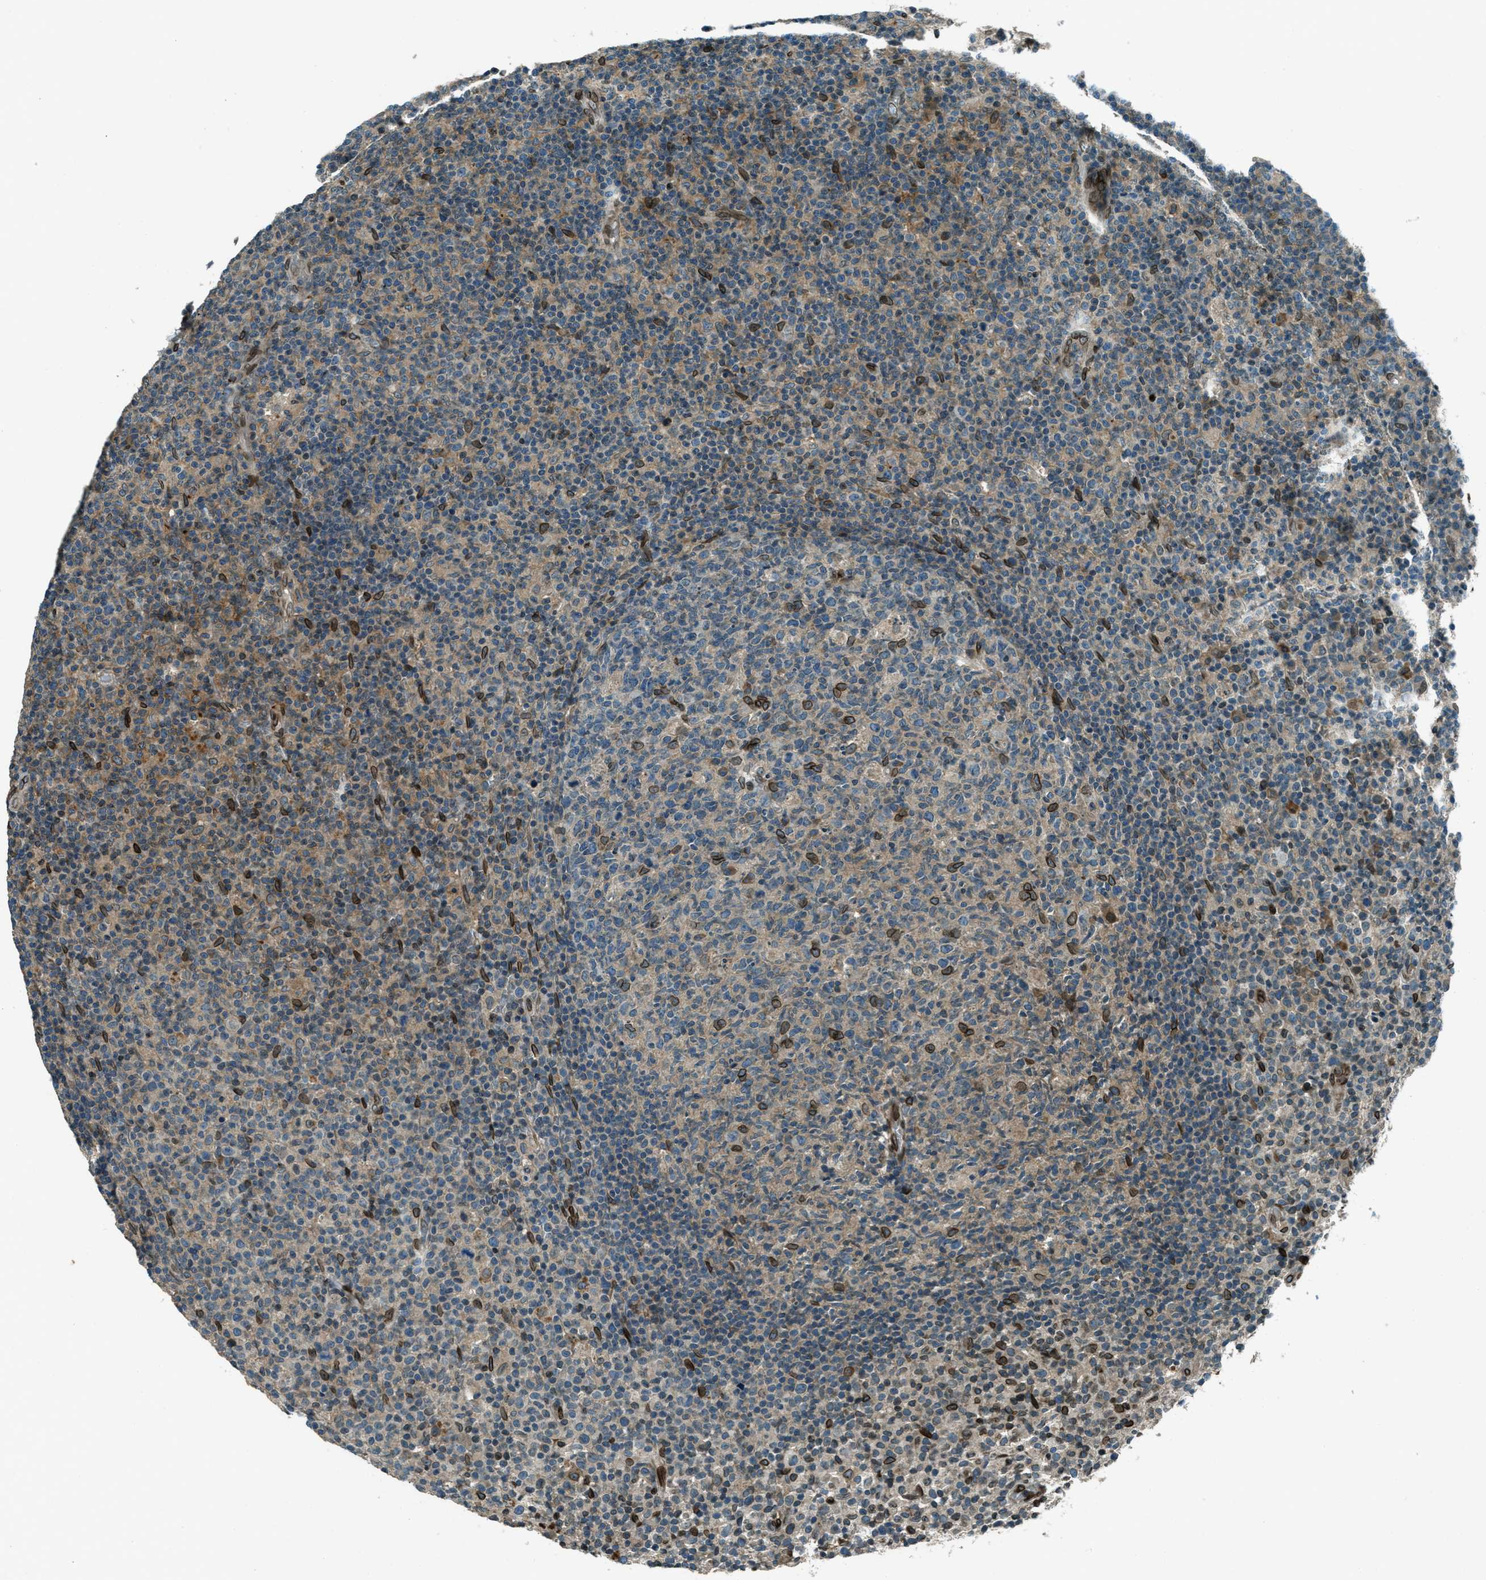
{"staining": {"intensity": "strong", "quantity": "<25%", "location": "cytoplasmic/membranous,nuclear"}, "tissue": "lymph node", "cell_type": "Germinal center cells", "image_type": "normal", "snomed": [{"axis": "morphology", "description": "Normal tissue, NOS"}, {"axis": "morphology", "description": "Inflammation, NOS"}, {"axis": "topography", "description": "Lymph node"}], "caption": "IHC micrograph of unremarkable lymph node: human lymph node stained using immunohistochemistry exhibits medium levels of strong protein expression localized specifically in the cytoplasmic/membranous,nuclear of germinal center cells, appearing as a cytoplasmic/membranous,nuclear brown color.", "gene": "LEMD2", "patient": {"sex": "male", "age": 55}}